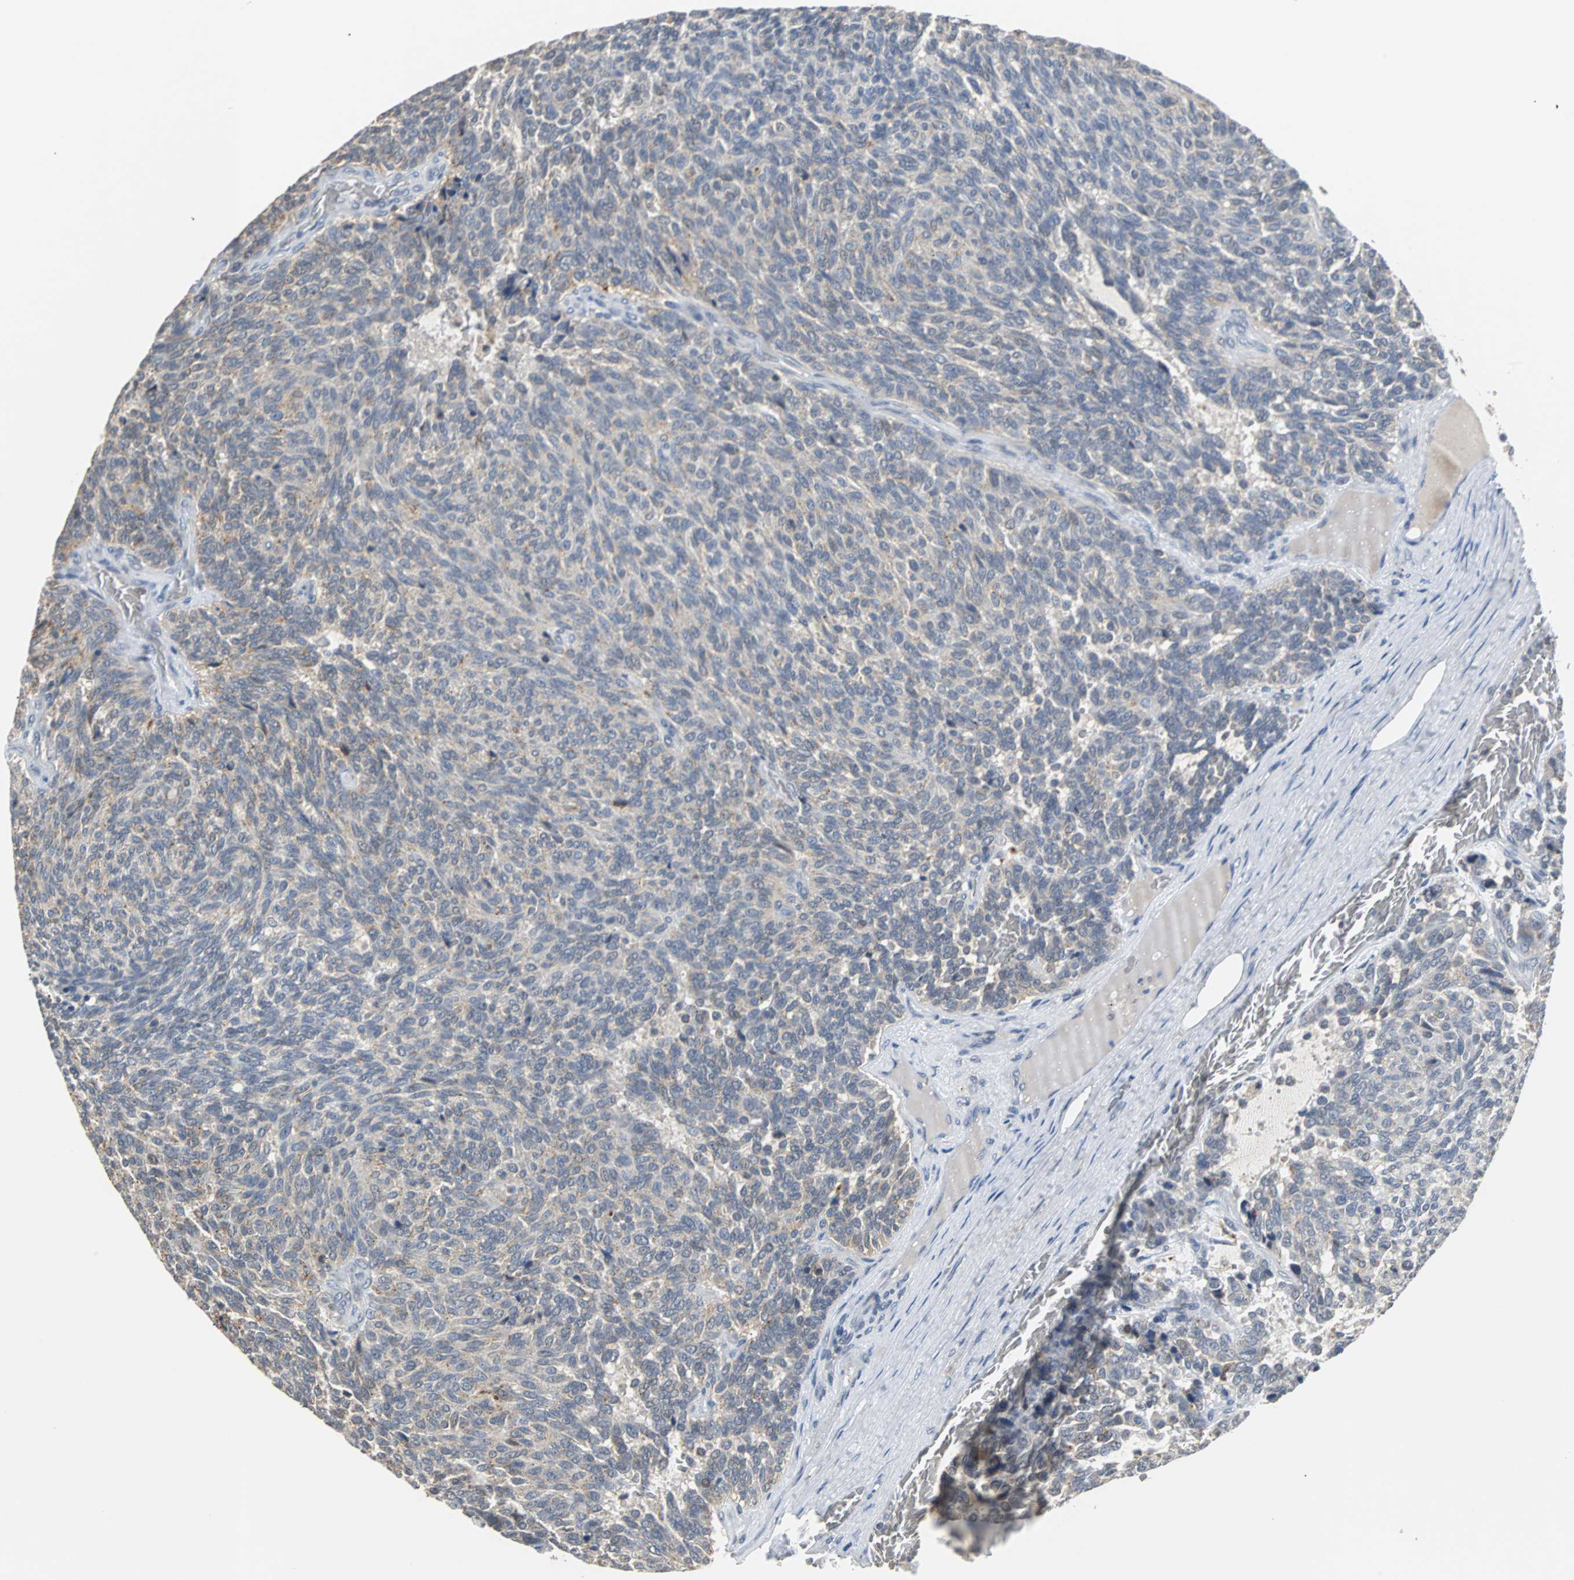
{"staining": {"intensity": "weak", "quantity": "25%-75%", "location": "cytoplasmic/membranous"}, "tissue": "carcinoid", "cell_type": "Tumor cells", "image_type": "cancer", "snomed": [{"axis": "morphology", "description": "Carcinoid, malignant, NOS"}, {"axis": "topography", "description": "Pancreas"}], "caption": "Protein expression analysis of human carcinoid (malignant) reveals weak cytoplasmic/membranous staining in about 25%-75% of tumor cells.", "gene": "HLX", "patient": {"sex": "female", "age": 54}}